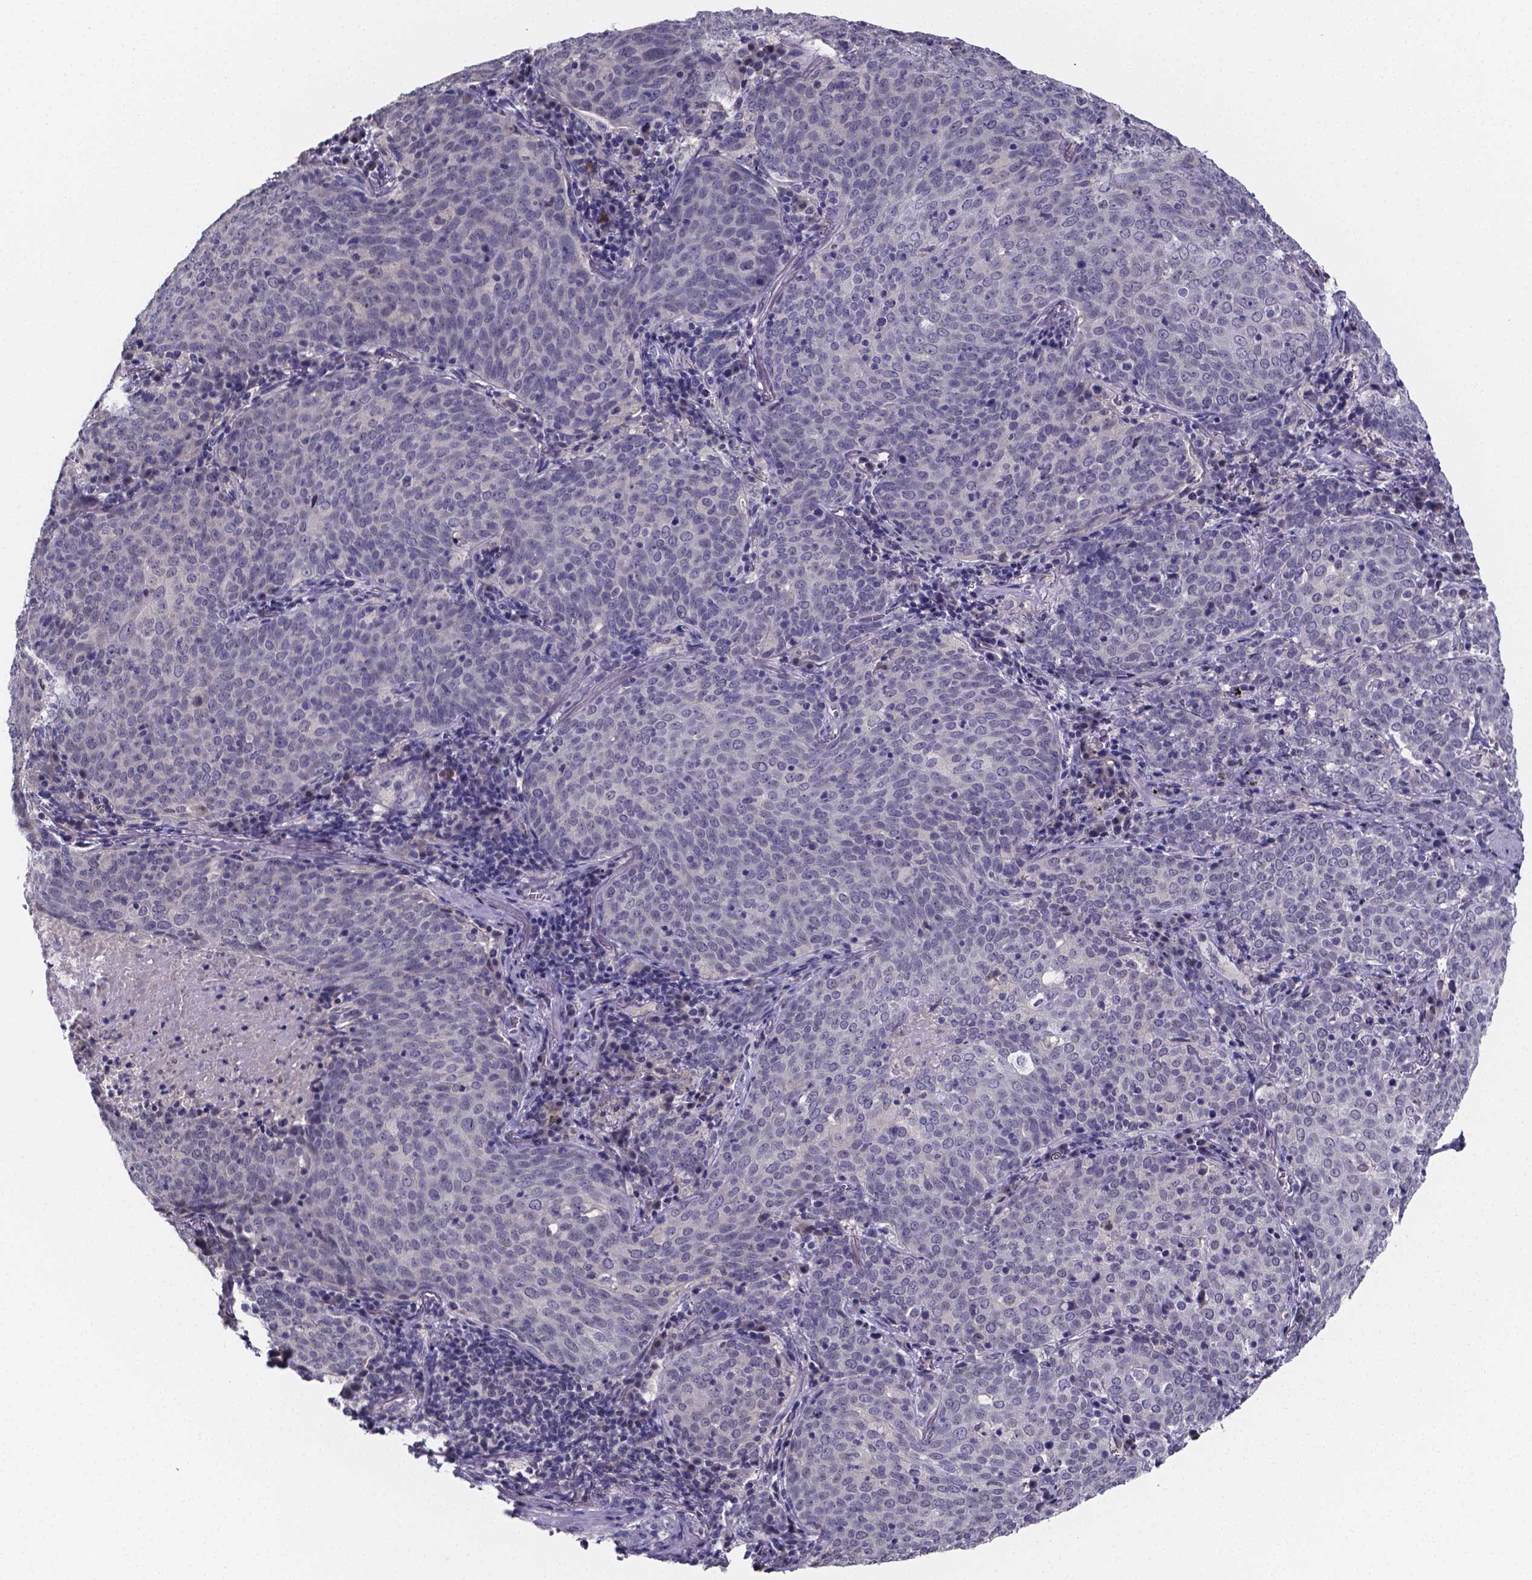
{"staining": {"intensity": "negative", "quantity": "none", "location": "none"}, "tissue": "lung cancer", "cell_type": "Tumor cells", "image_type": "cancer", "snomed": [{"axis": "morphology", "description": "Squamous cell carcinoma, NOS"}, {"axis": "topography", "description": "Lung"}], "caption": "Lung squamous cell carcinoma was stained to show a protein in brown. There is no significant positivity in tumor cells.", "gene": "IZUMO1", "patient": {"sex": "male", "age": 82}}